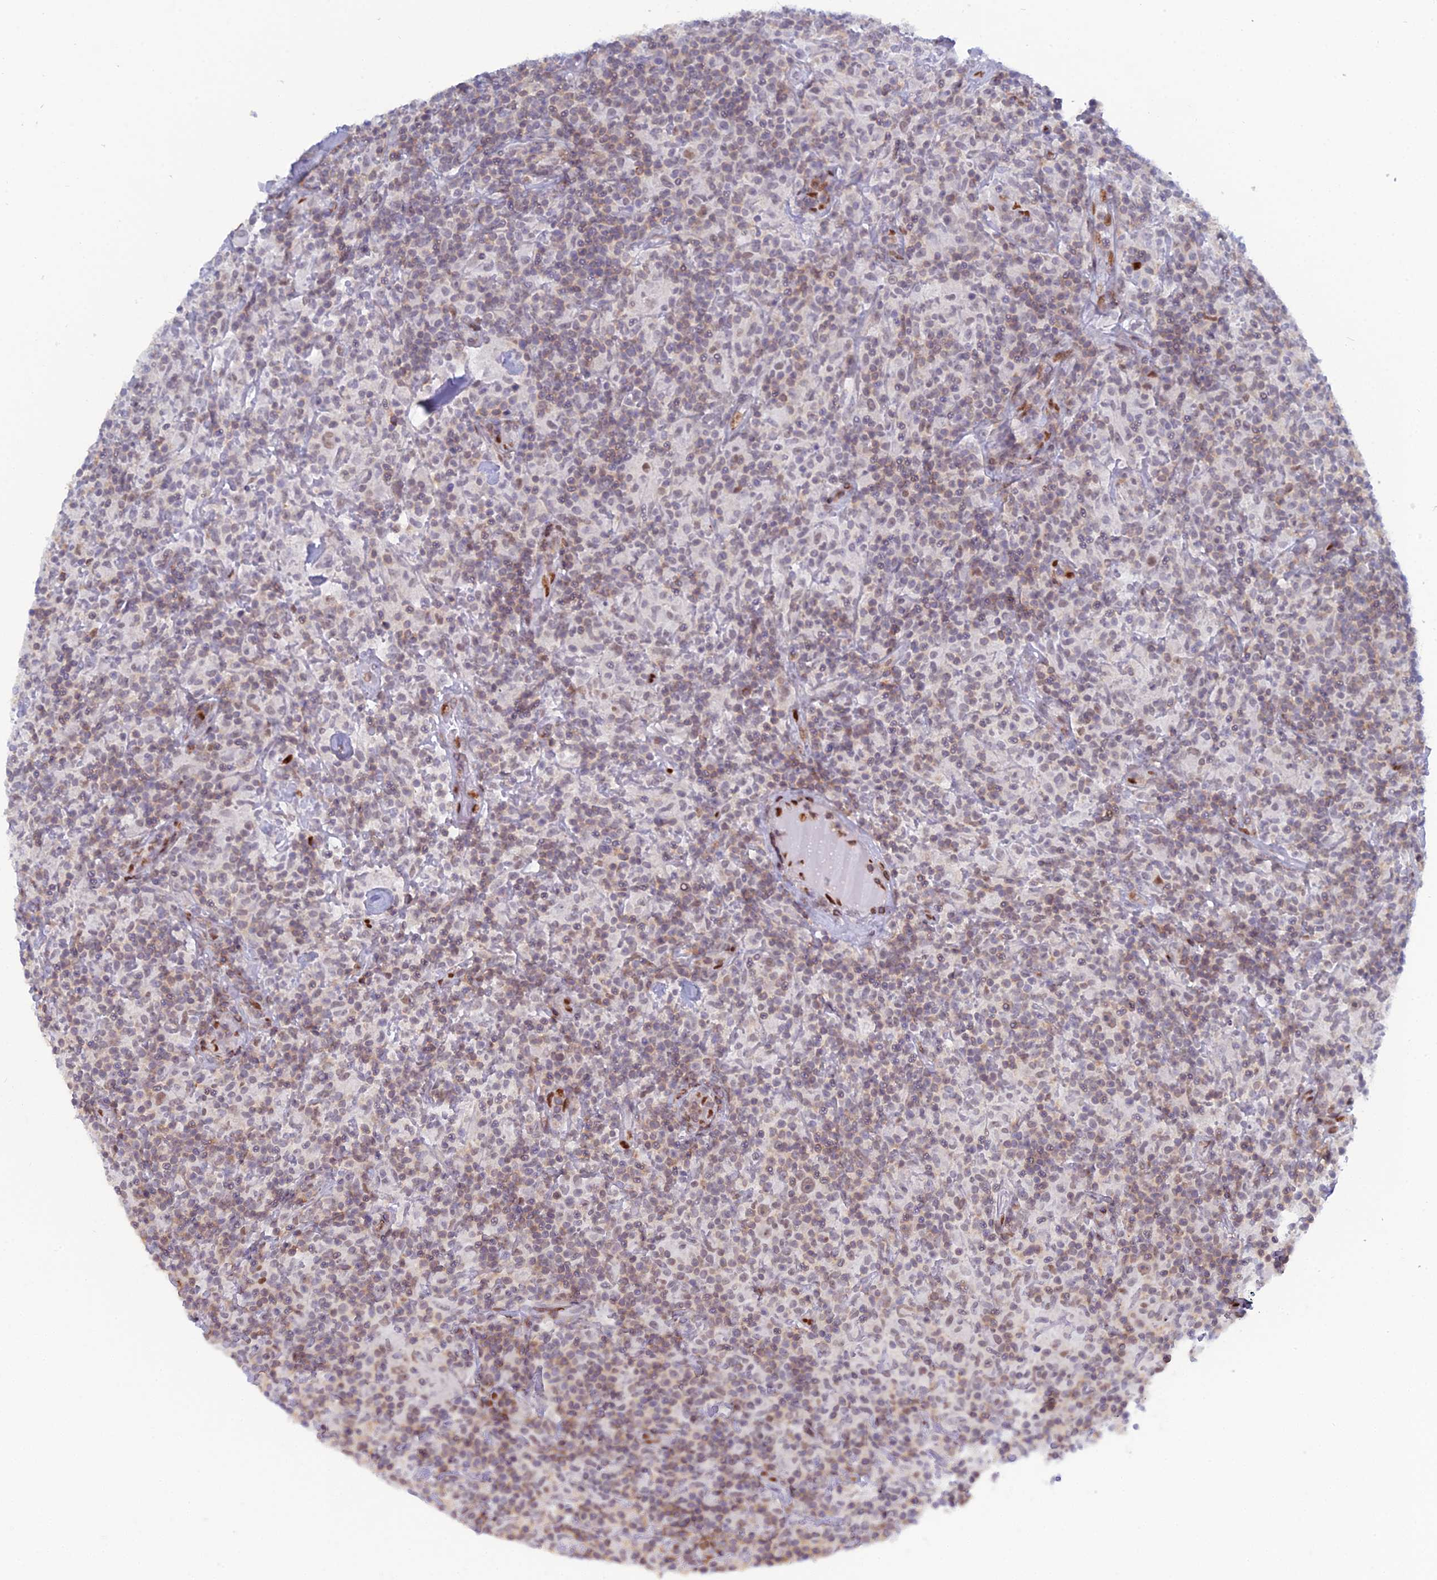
{"staining": {"intensity": "weak", "quantity": "25%-75%", "location": "nuclear"}, "tissue": "lymphoma", "cell_type": "Tumor cells", "image_type": "cancer", "snomed": [{"axis": "morphology", "description": "Hodgkin's disease, NOS"}, {"axis": "topography", "description": "Lymph node"}], "caption": "An IHC photomicrograph of neoplastic tissue is shown. Protein staining in brown highlights weak nuclear positivity in lymphoma within tumor cells.", "gene": "NOL4L", "patient": {"sex": "male", "age": 70}}